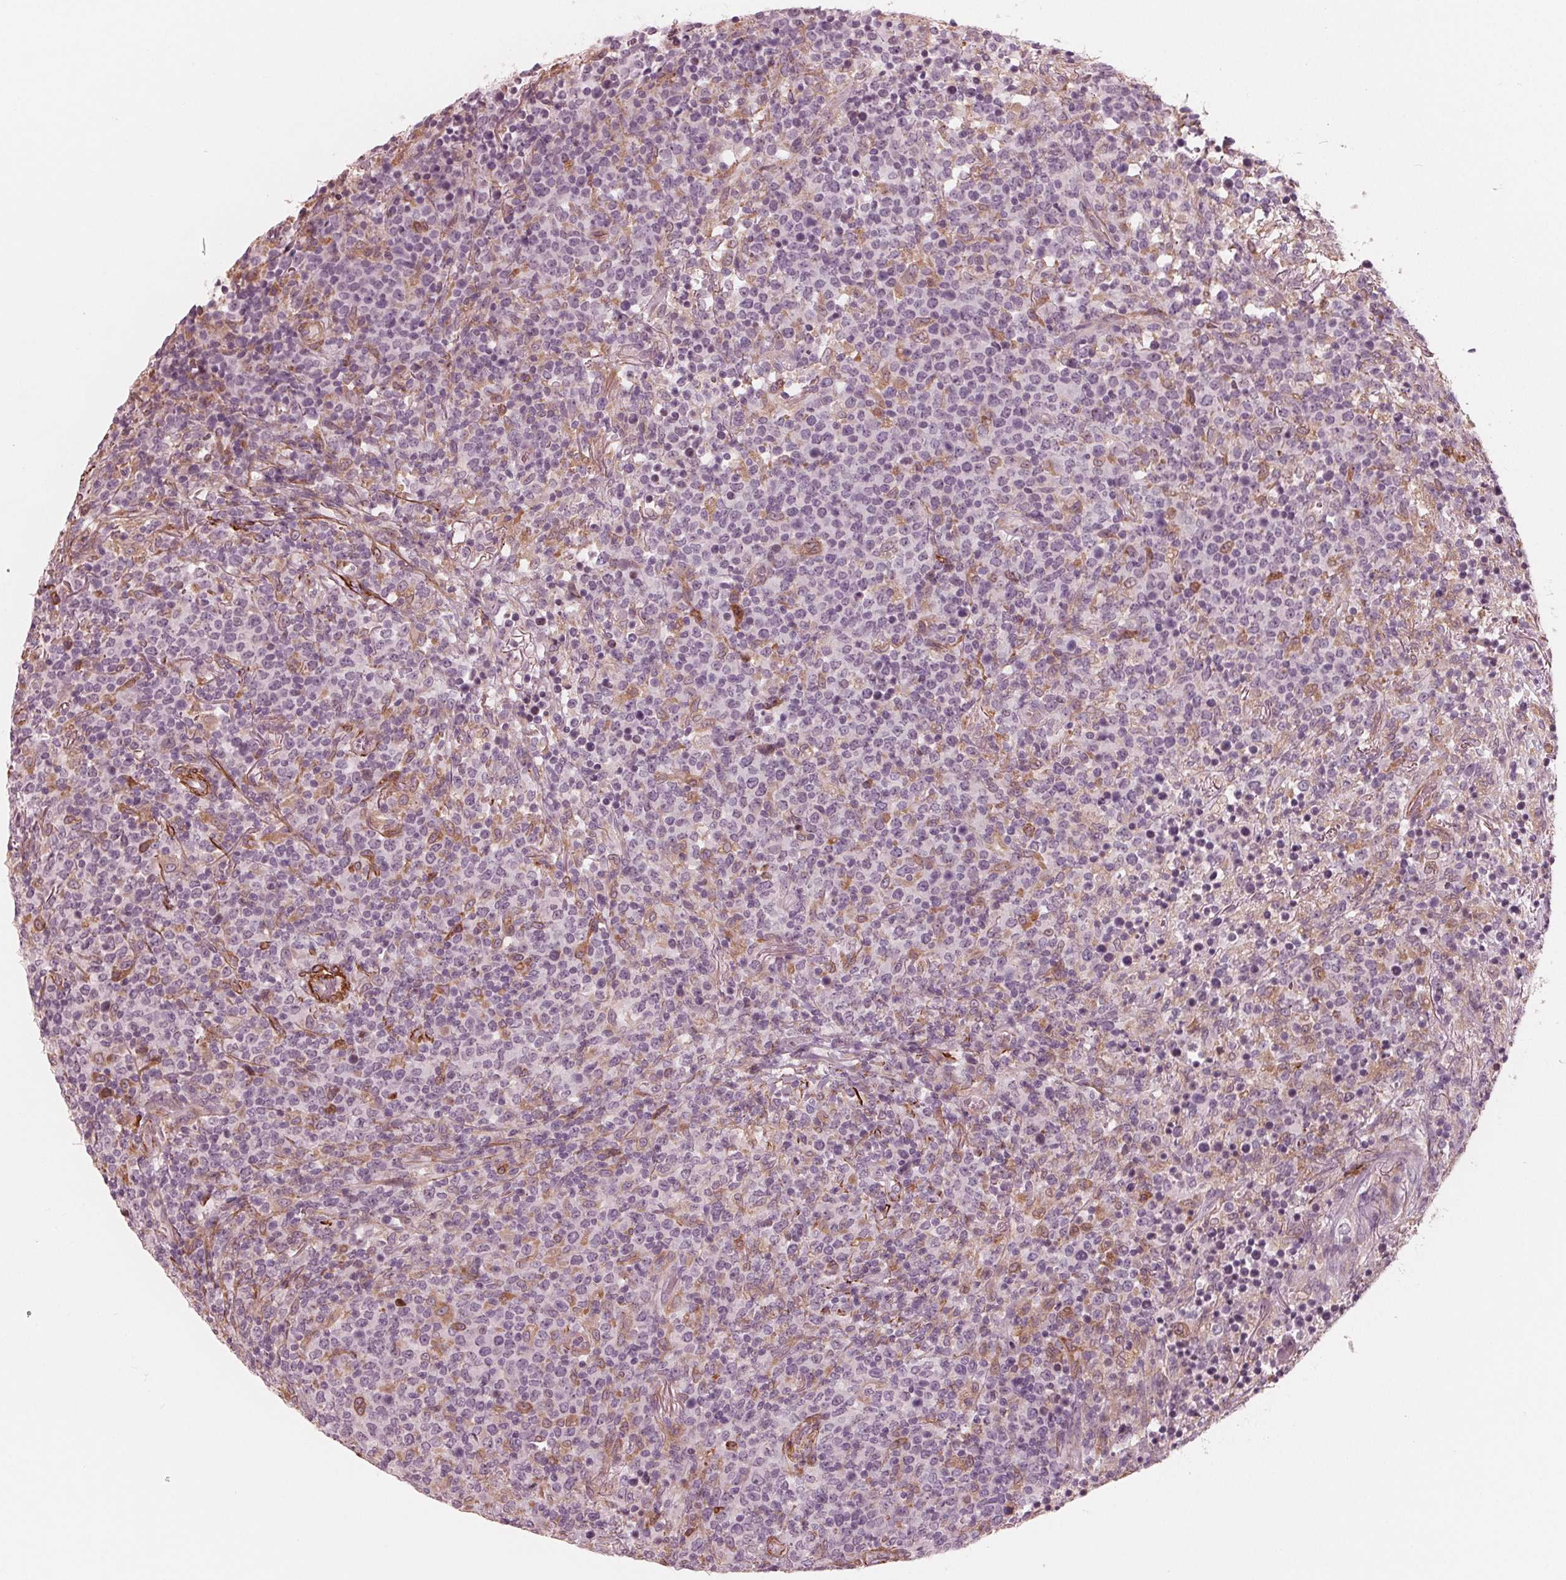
{"staining": {"intensity": "negative", "quantity": "none", "location": "none"}, "tissue": "lymphoma", "cell_type": "Tumor cells", "image_type": "cancer", "snomed": [{"axis": "morphology", "description": "Malignant lymphoma, non-Hodgkin's type, High grade"}, {"axis": "topography", "description": "Lung"}], "caption": "A photomicrograph of lymphoma stained for a protein demonstrates no brown staining in tumor cells. The staining was performed using DAB (3,3'-diaminobenzidine) to visualize the protein expression in brown, while the nuclei were stained in blue with hematoxylin (Magnification: 20x).", "gene": "MIER3", "patient": {"sex": "male", "age": 79}}